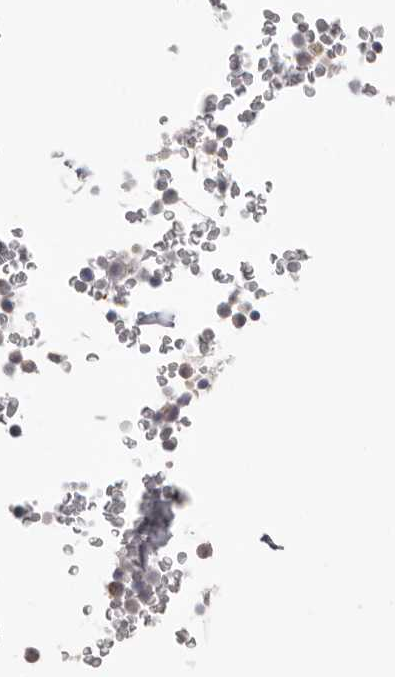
{"staining": {"intensity": "strong", "quantity": "<25%", "location": "cytoplasmic/membranous"}, "tissue": "bone marrow", "cell_type": "Hematopoietic cells", "image_type": "normal", "snomed": [{"axis": "morphology", "description": "Normal tissue, NOS"}, {"axis": "topography", "description": "Bone marrow"}], "caption": "Strong cytoplasmic/membranous staining for a protein is present in approximately <25% of hematopoietic cells of benign bone marrow using immunohistochemistry (IHC).", "gene": "PKDCC", "patient": {"sex": "male", "age": 58}}